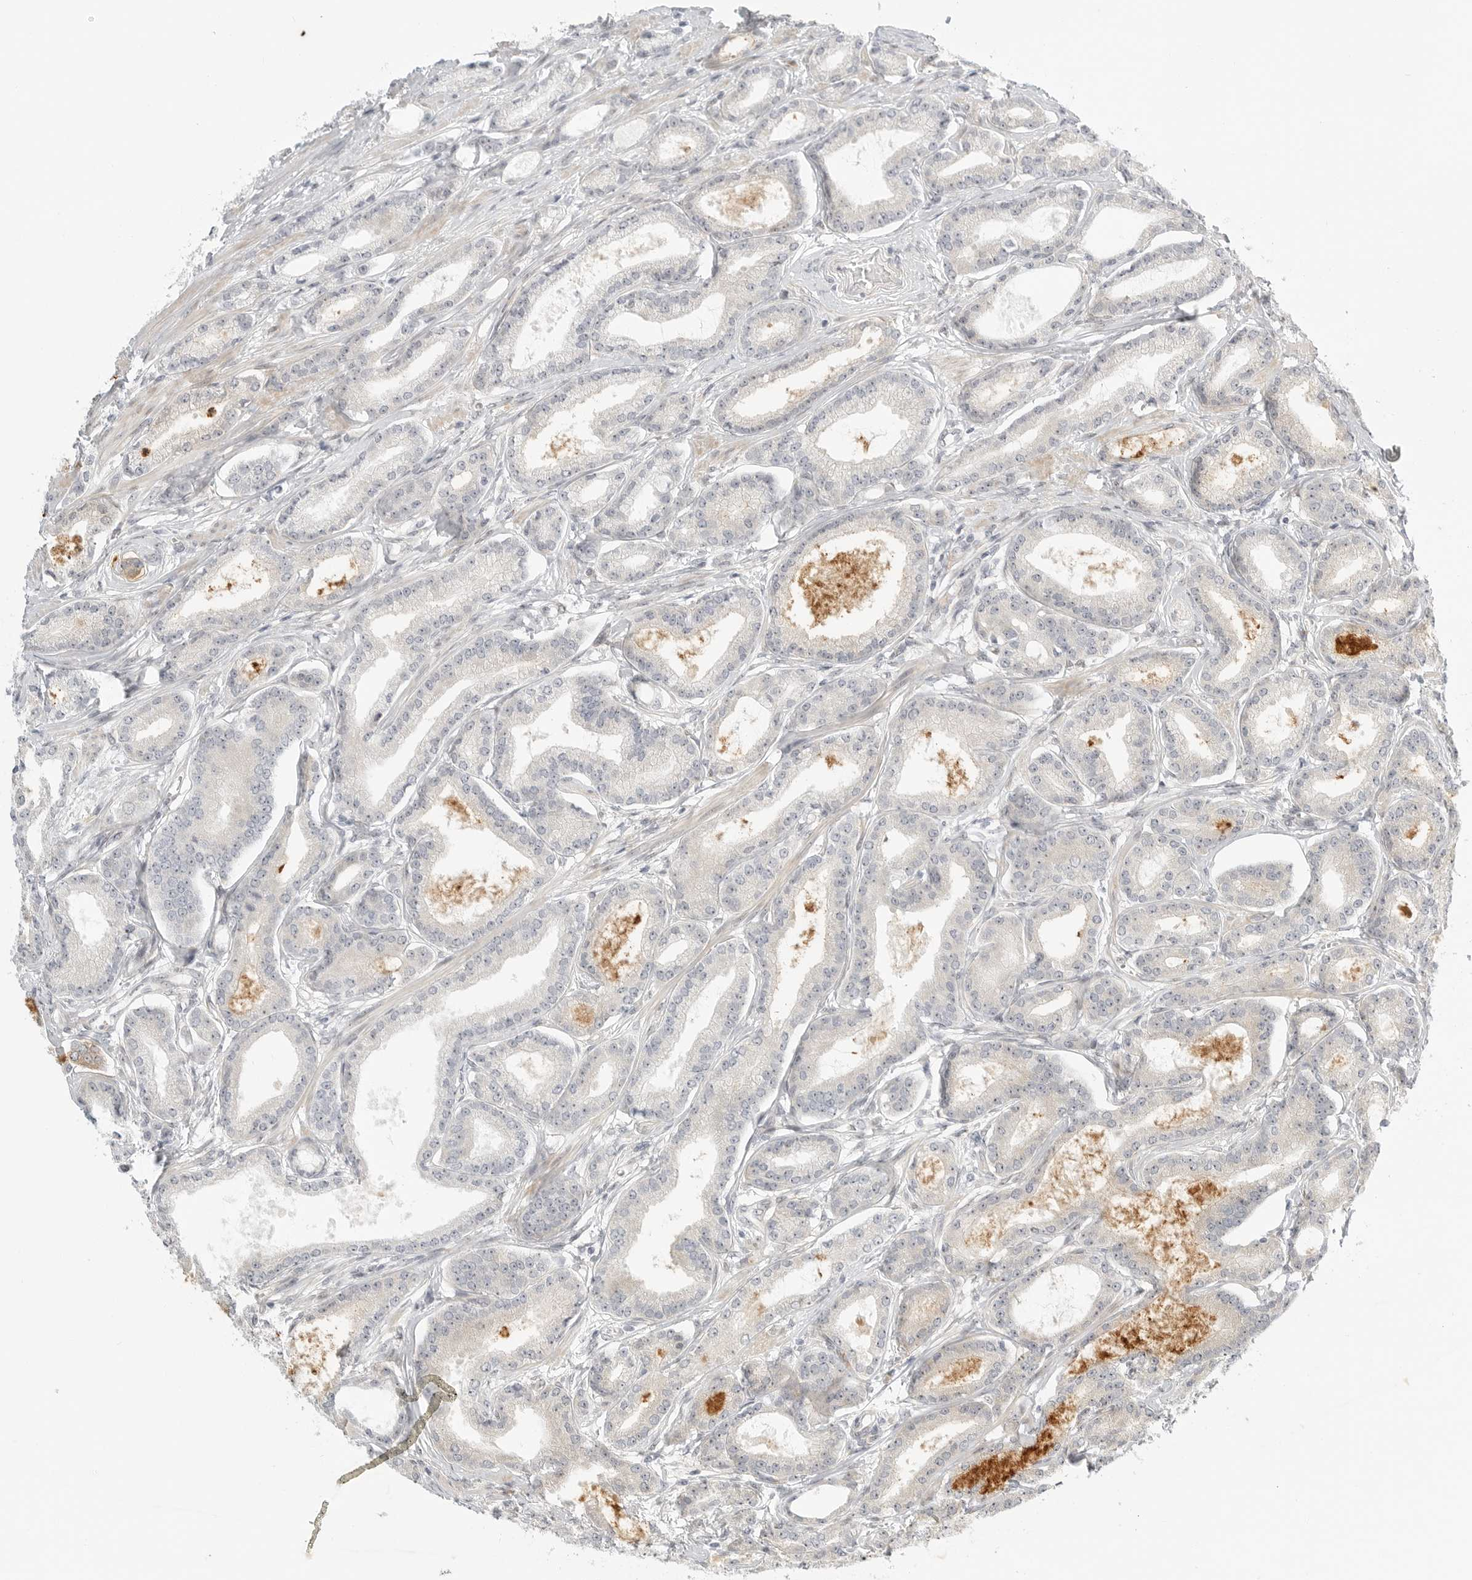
{"staining": {"intensity": "weak", "quantity": "<25%", "location": "nuclear"}, "tissue": "prostate cancer", "cell_type": "Tumor cells", "image_type": "cancer", "snomed": [{"axis": "morphology", "description": "Adenocarcinoma, Low grade"}, {"axis": "topography", "description": "Prostate"}], "caption": "Protein analysis of adenocarcinoma (low-grade) (prostate) displays no significant staining in tumor cells.", "gene": "DSCC1", "patient": {"sex": "male", "age": 60}}